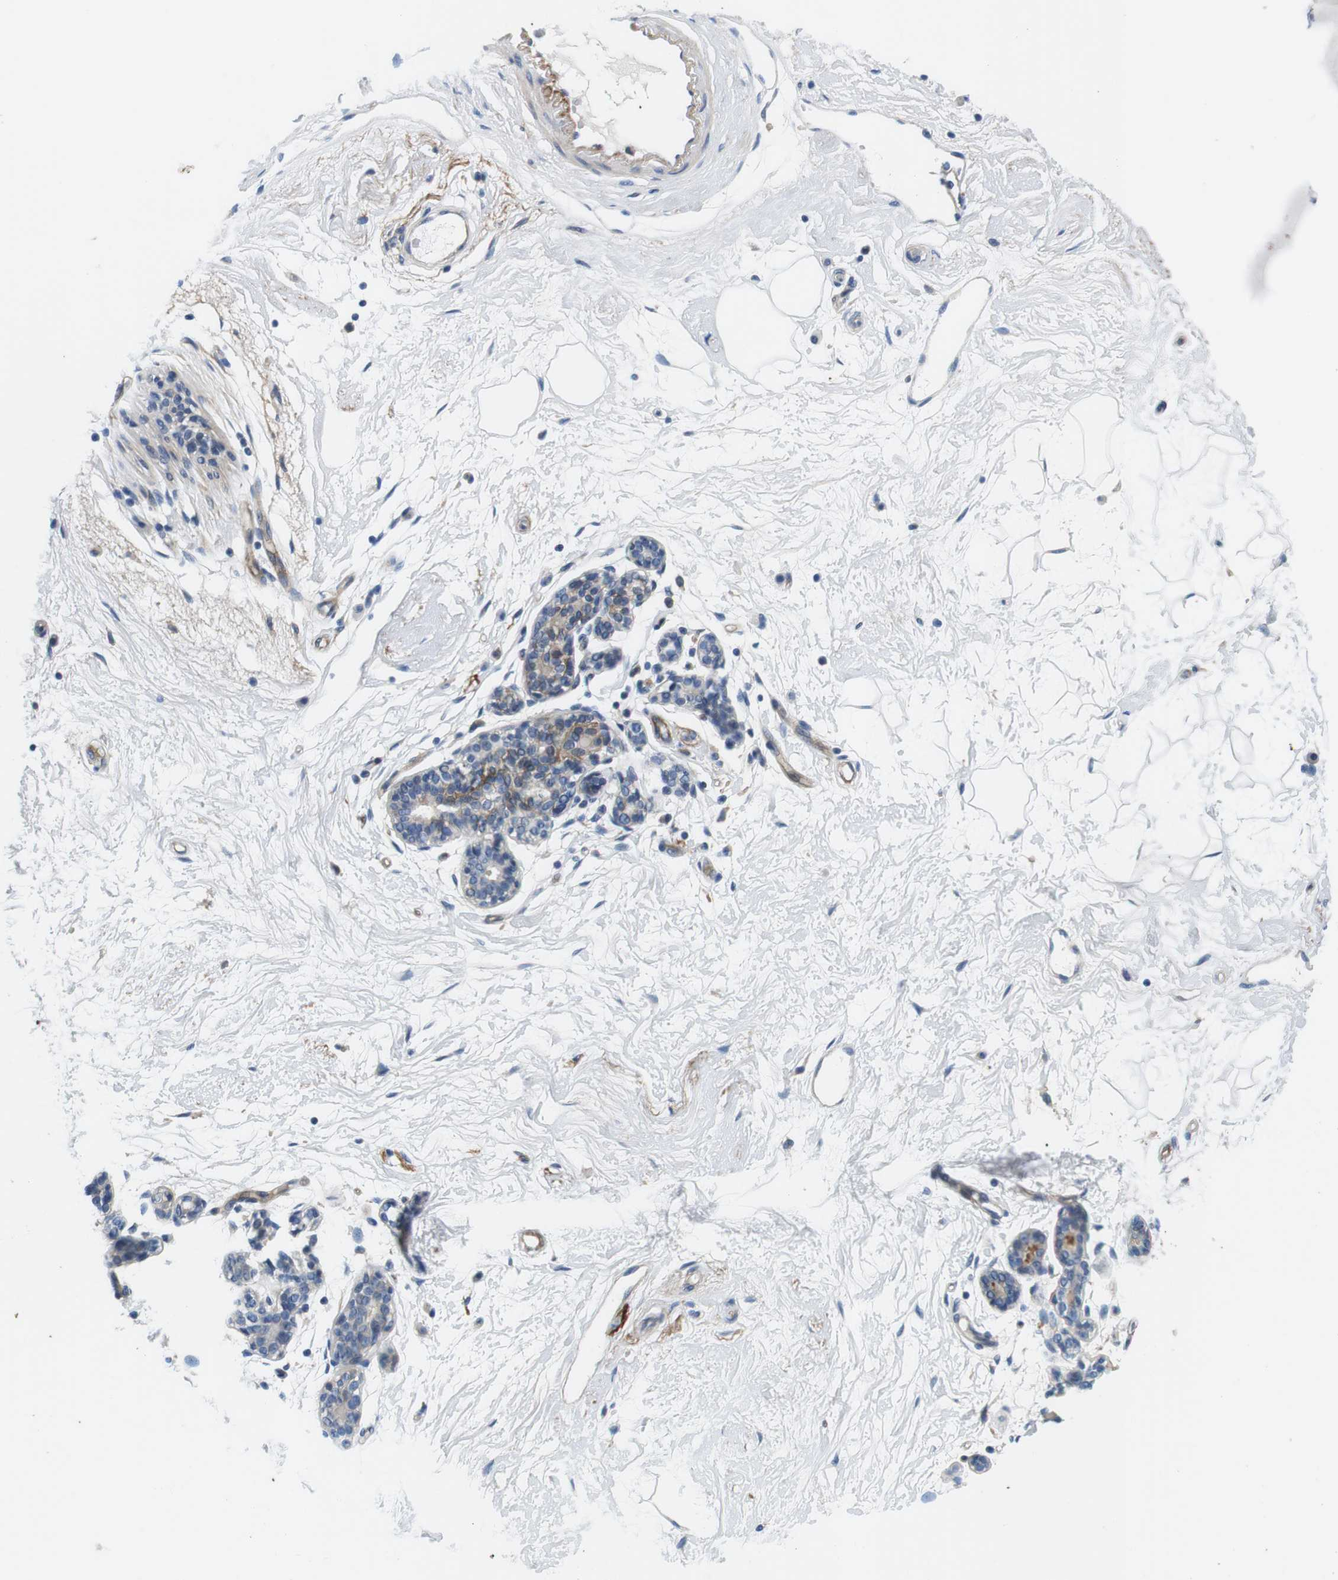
{"staining": {"intensity": "negative", "quantity": "none", "location": "none"}, "tissue": "breast", "cell_type": "Adipocytes", "image_type": "normal", "snomed": [{"axis": "morphology", "description": "Normal tissue, NOS"}, {"axis": "morphology", "description": "Lobular carcinoma"}, {"axis": "topography", "description": "Breast"}], "caption": "Adipocytes are negative for brown protein staining in unremarkable breast. Brightfield microscopy of immunohistochemistry stained with DAB (brown) and hematoxylin (blue), captured at high magnification.", "gene": "SLC30A1", "patient": {"sex": "female", "age": 59}}